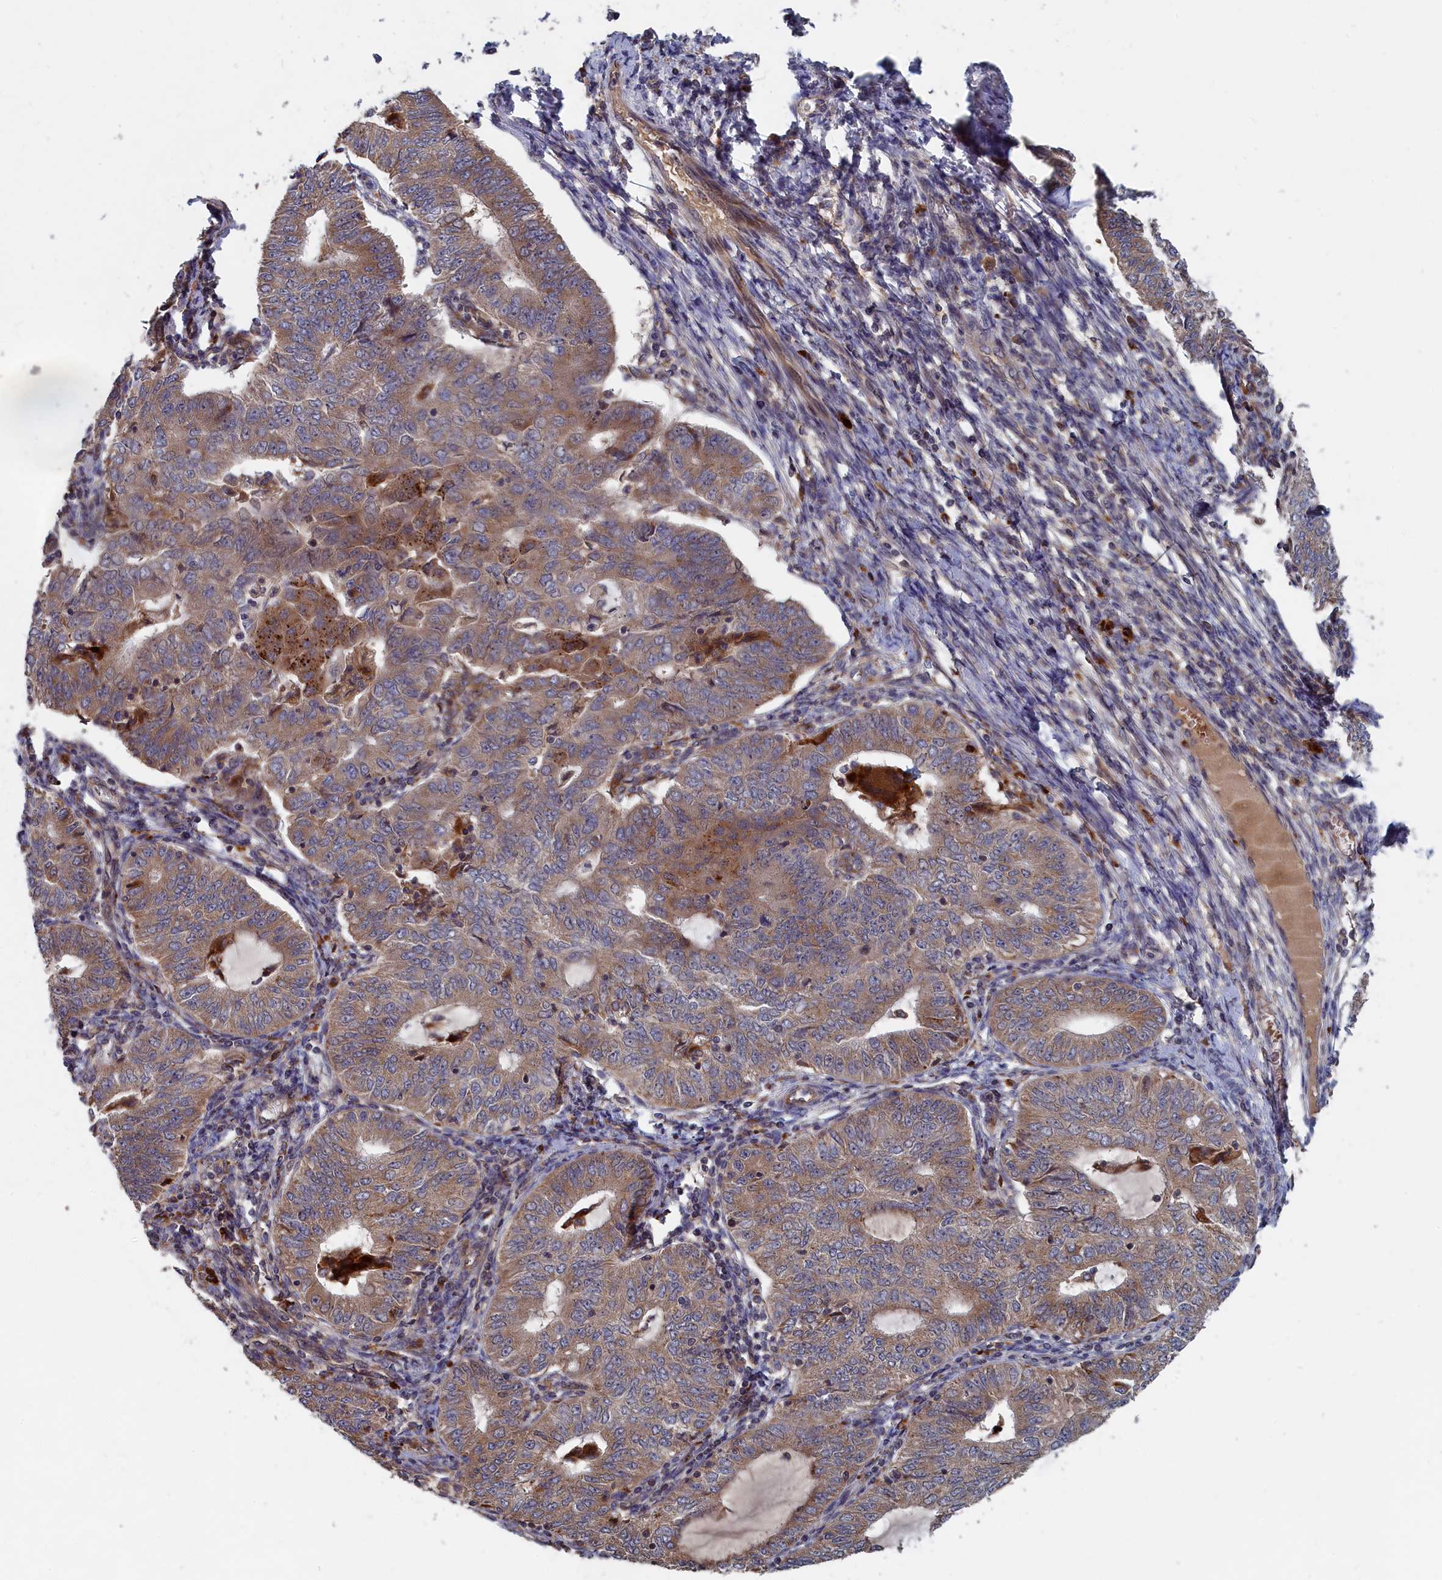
{"staining": {"intensity": "moderate", "quantity": ">75%", "location": "cytoplasmic/membranous"}, "tissue": "endometrial cancer", "cell_type": "Tumor cells", "image_type": "cancer", "snomed": [{"axis": "morphology", "description": "Adenocarcinoma, NOS"}, {"axis": "topography", "description": "Endometrium"}], "caption": "Endometrial cancer stained with a brown dye reveals moderate cytoplasmic/membranous positive positivity in about >75% of tumor cells.", "gene": "TRAPPC2L", "patient": {"sex": "female", "age": 32}}